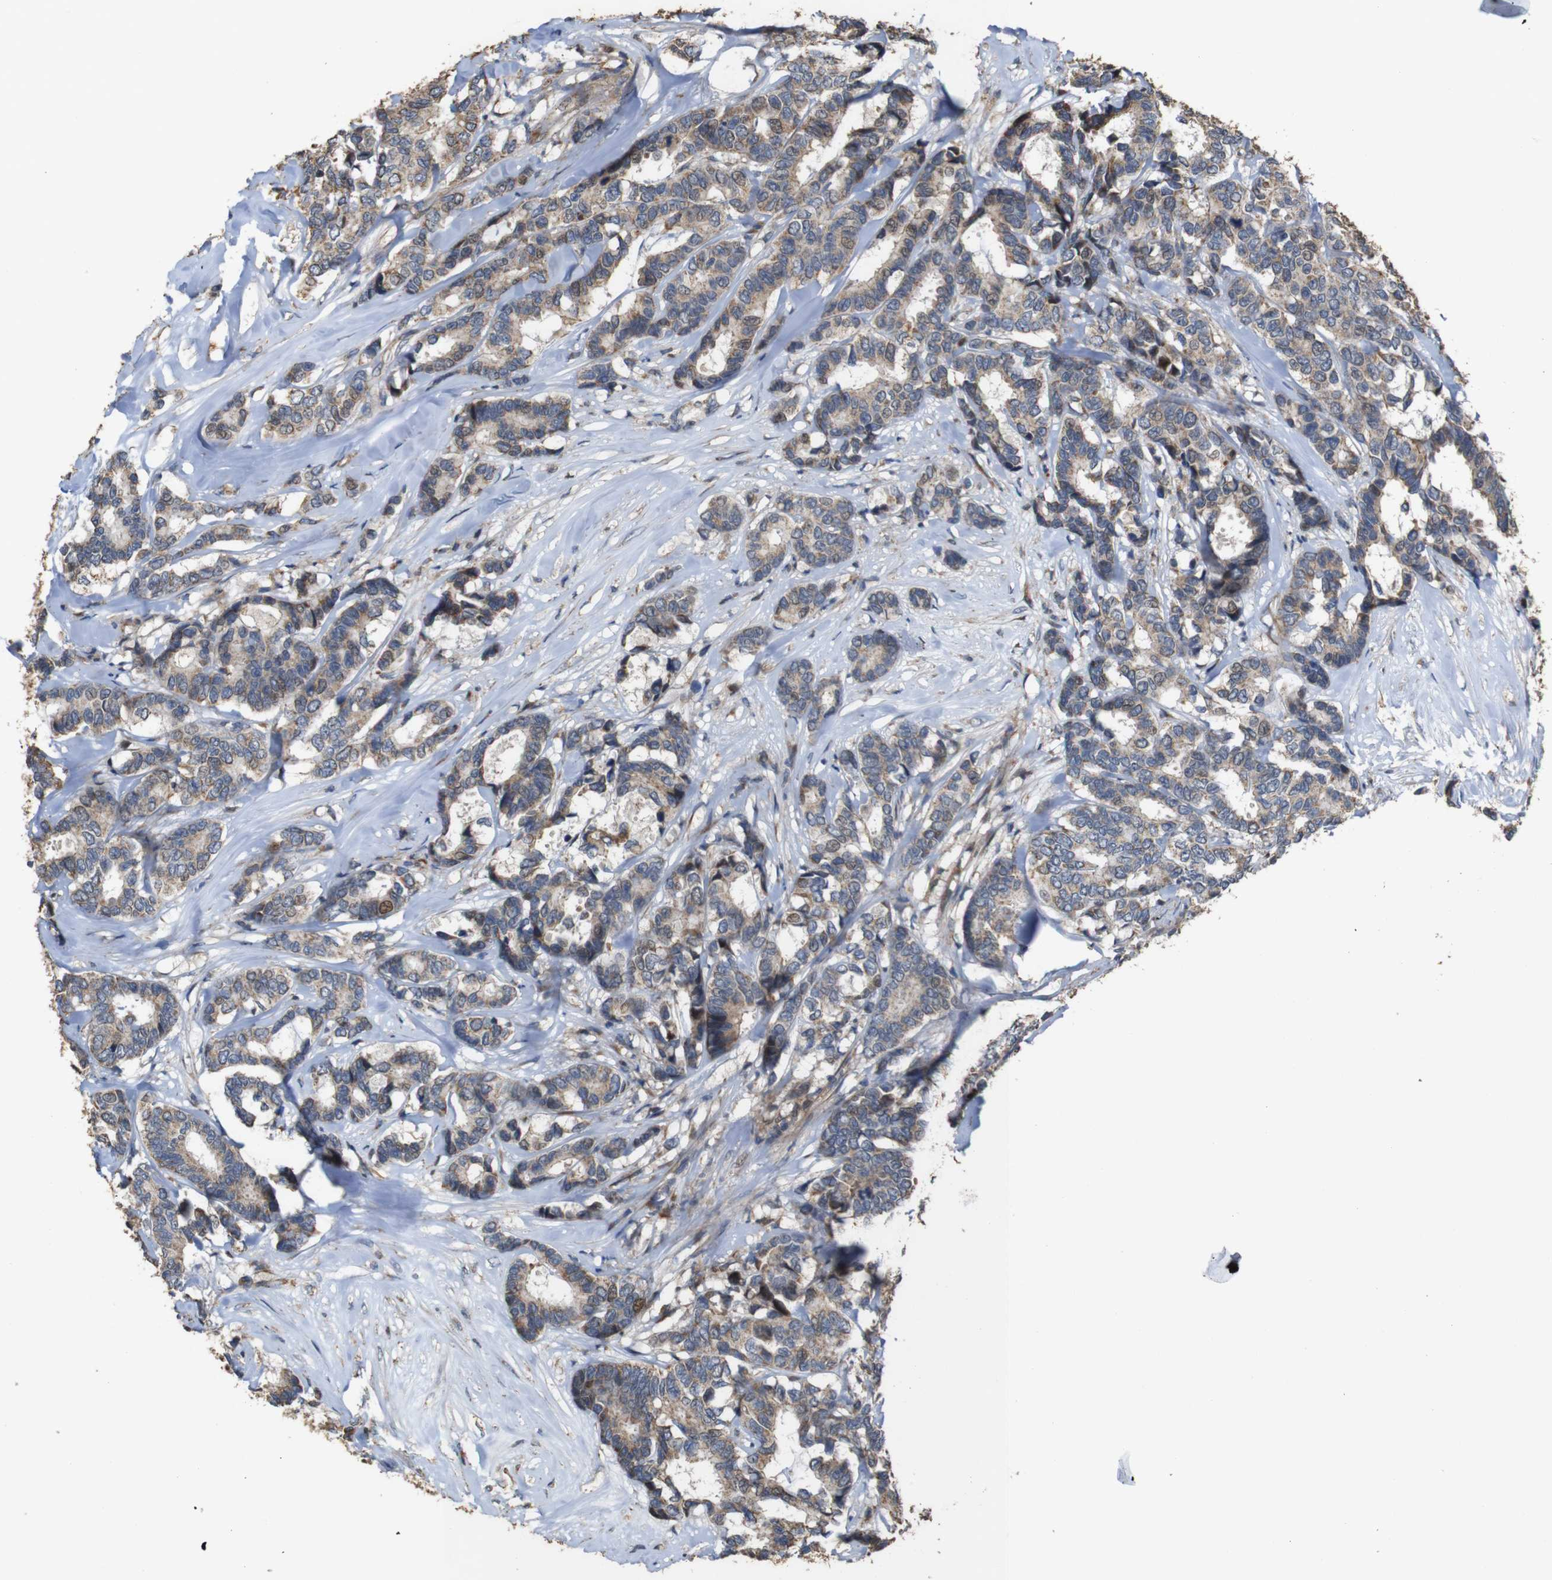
{"staining": {"intensity": "weak", "quantity": ">75%", "location": "cytoplasmic/membranous"}, "tissue": "breast cancer", "cell_type": "Tumor cells", "image_type": "cancer", "snomed": [{"axis": "morphology", "description": "Duct carcinoma"}, {"axis": "topography", "description": "Breast"}], "caption": "A photomicrograph showing weak cytoplasmic/membranous positivity in approximately >75% of tumor cells in intraductal carcinoma (breast), as visualized by brown immunohistochemical staining.", "gene": "SNN", "patient": {"sex": "female", "age": 87}}